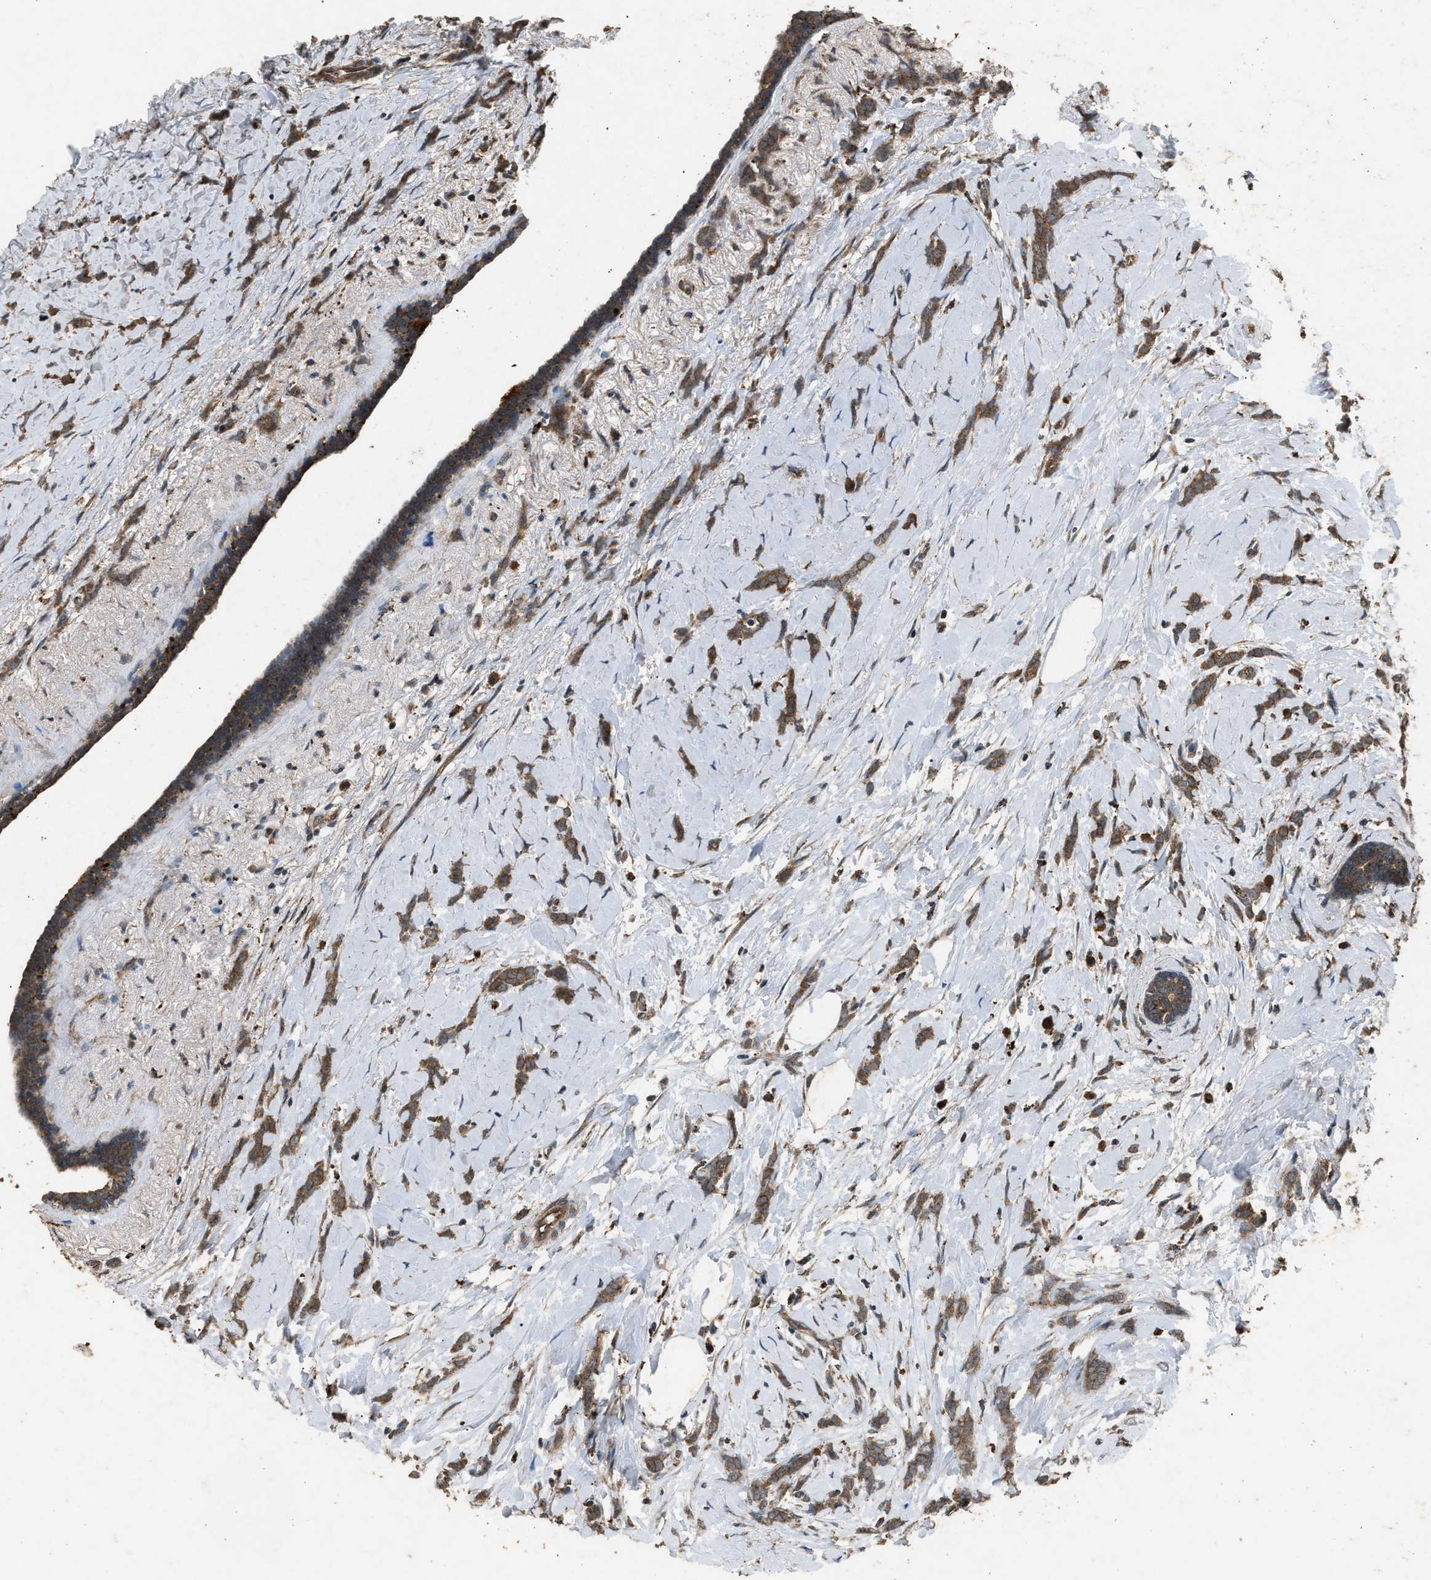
{"staining": {"intensity": "moderate", "quantity": ">75%", "location": "cytoplasmic/membranous"}, "tissue": "breast cancer", "cell_type": "Tumor cells", "image_type": "cancer", "snomed": [{"axis": "morphology", "description": "Lobular carcinoma, in situ"}, {"axis": "morphology", "description": "Lobular carcinoma"}, {"axis": "topography", "description": "Breast"}], "caption": "Breast lobular carcinoma in situ was stained to show a protein in brown. There is medium levels of moderate cytoplasmic/membranous positivity in approximately >75% of tumor cells. The staining was performed using DAB (3,3'-diaminobenzidine), with brown indicating positive protein expression. Nuclei are stained blue with hematoxylin.", "gene": "PSMD1", "patient": {"sex": "female", "age": 41}}